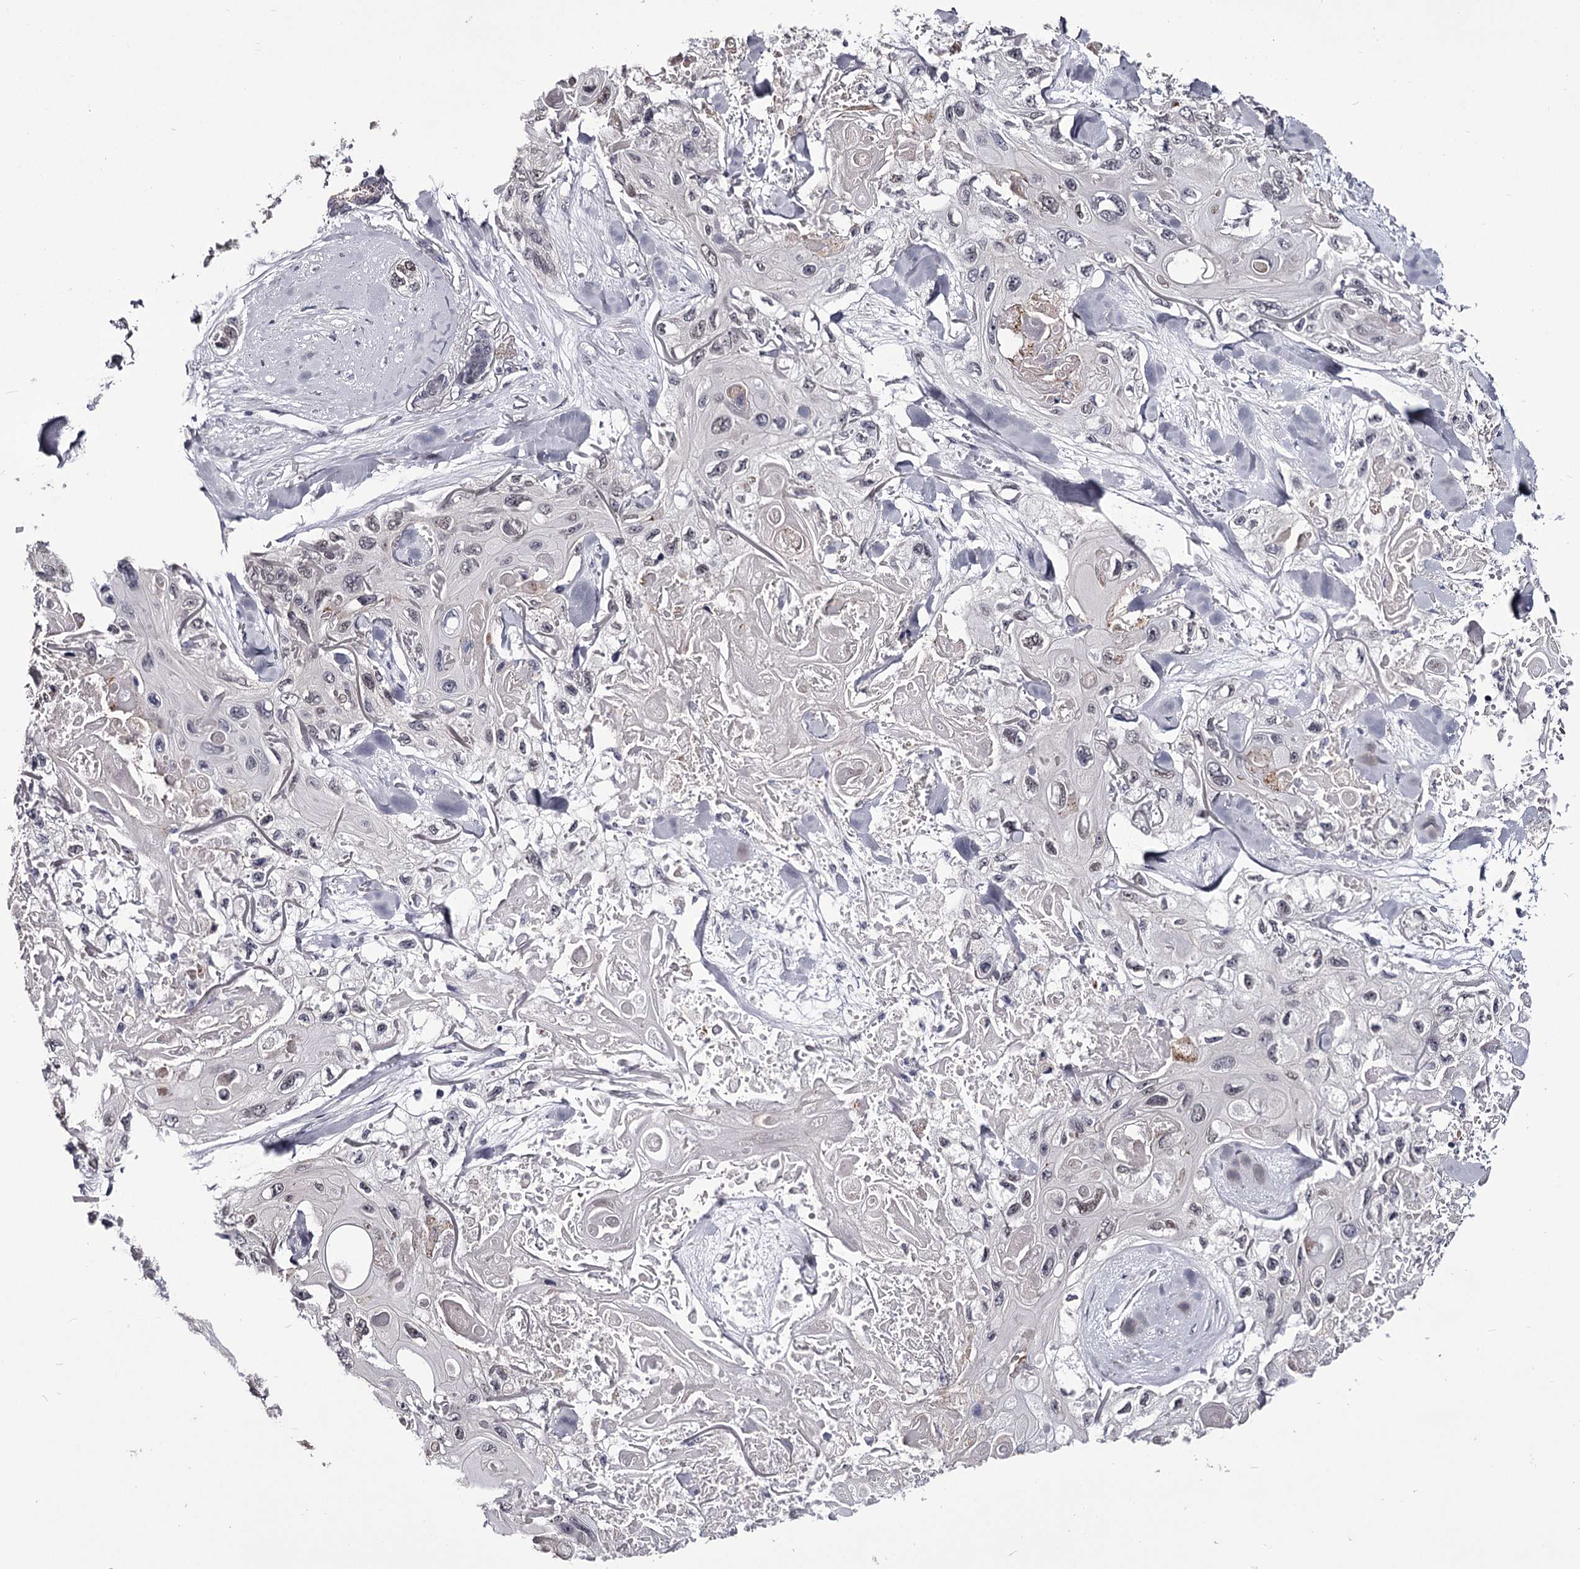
{"staining": {"intensity": "negative", "quantity": "none", "location": "none"}, "tissue": "skin cancer", "cell_type": "Tumor cells", "image_type": "cancer", "snomed": [{"axis": "morphology", "description": "Normal tissue, NOS"}, {"axis": "morphology", "description": "Squamous cell carcinoma, NOS"}, {"axis": "topography", "description": "Skin"}], "caption": "Skin squamous cell carcinoma stained for a protein using IHC demonstrates no positivity tumor cells.", "gene": "OVOL2", "patient": {"sex": "male", "age": 72}}